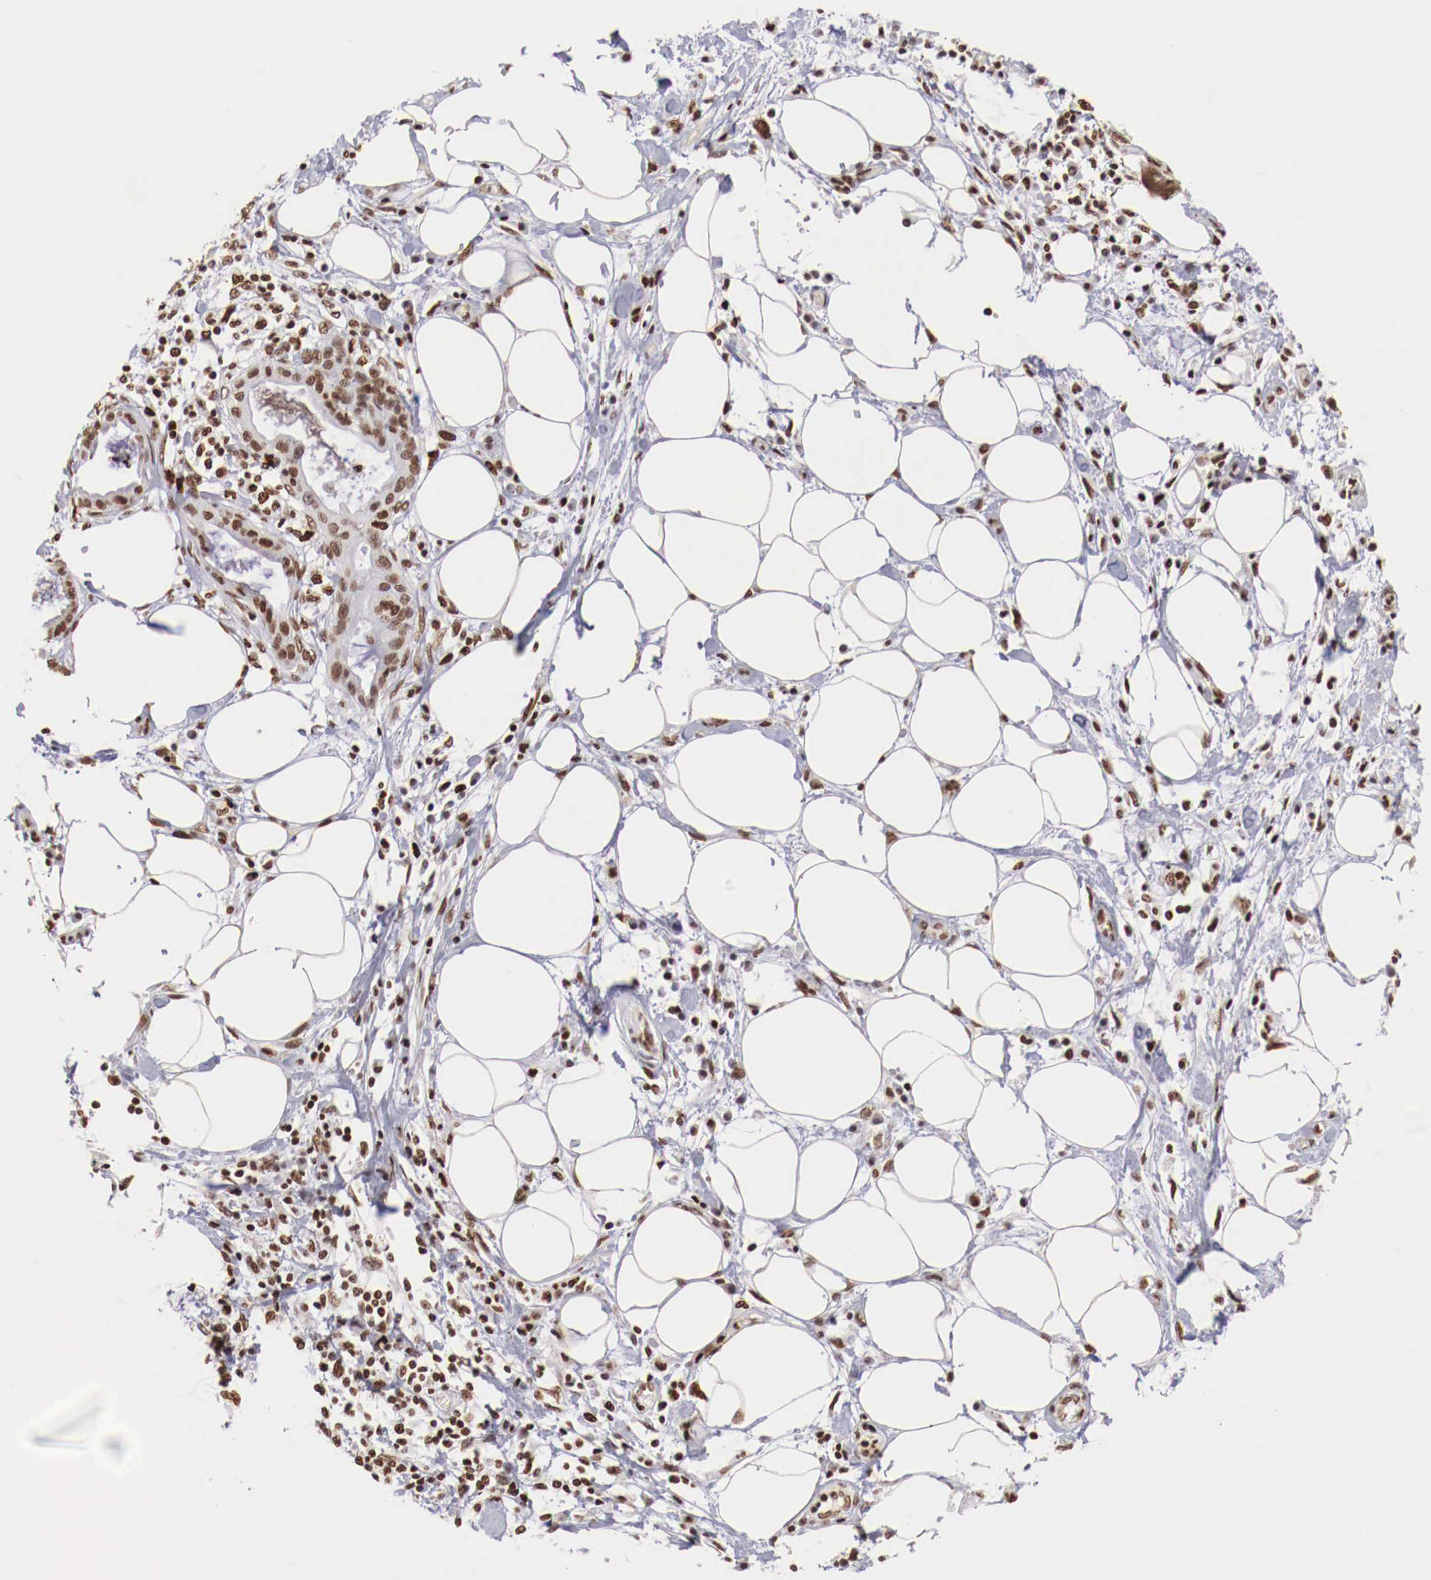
{"staining": {"intensity": "moderate", "quantity": ">75%", "location": "nuclear"}, "tissue": "pancreatic cancer", "cell_type": "Tumor cells", "image_type": "cancer", "snomed": [{"axis": "morphology", "description": "Adenocarcinoma, NOS"}, {"axis": "topography", "description": "Pancreas"}], "caption": "Tumor cells display medium levels of moderate nuclear expression in approximately >75% of cells in pancreatic cancer. The protein of interest is shown in brown color, while the nuclei are stained blue.", "gene": "MAX", "patient": {"sex": "female", "age": 64}}